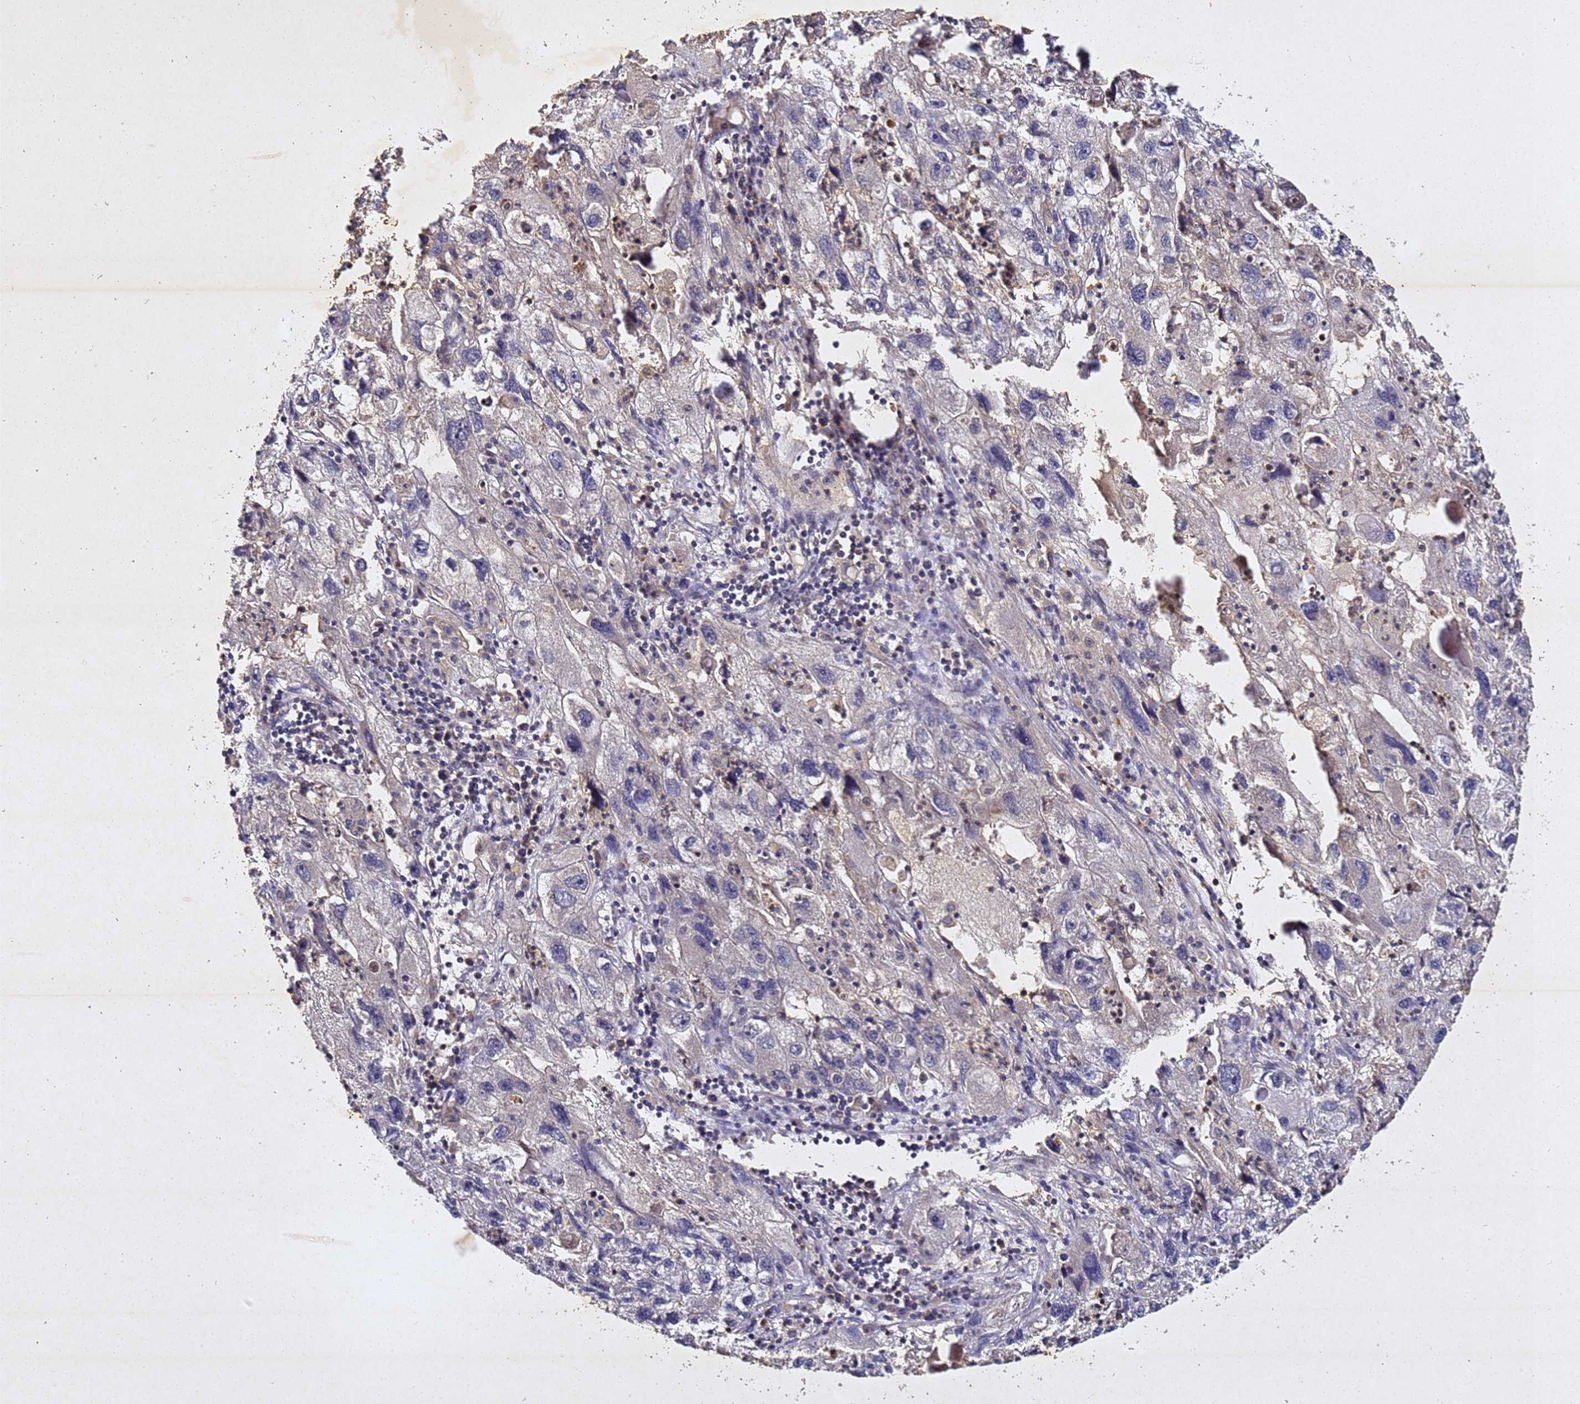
{"staining": {"intensity": "negative", "quantity": "none", "location": "none"}, "tissue": "endometrial cancer", "cell_type": "Tumor cells", "image_type": "cancer", "snomed": [{"axis": "morphology", "description": "Adenocarcinoma, NOS"}, {"axis": "topography", "description": "Endometrium"}], "caption": "Tumor cells are negative for brown protein staining in endometrial adenocarcinoma.", "gene": "SV2B", "patient": {"sex": "female", "age": 49}}